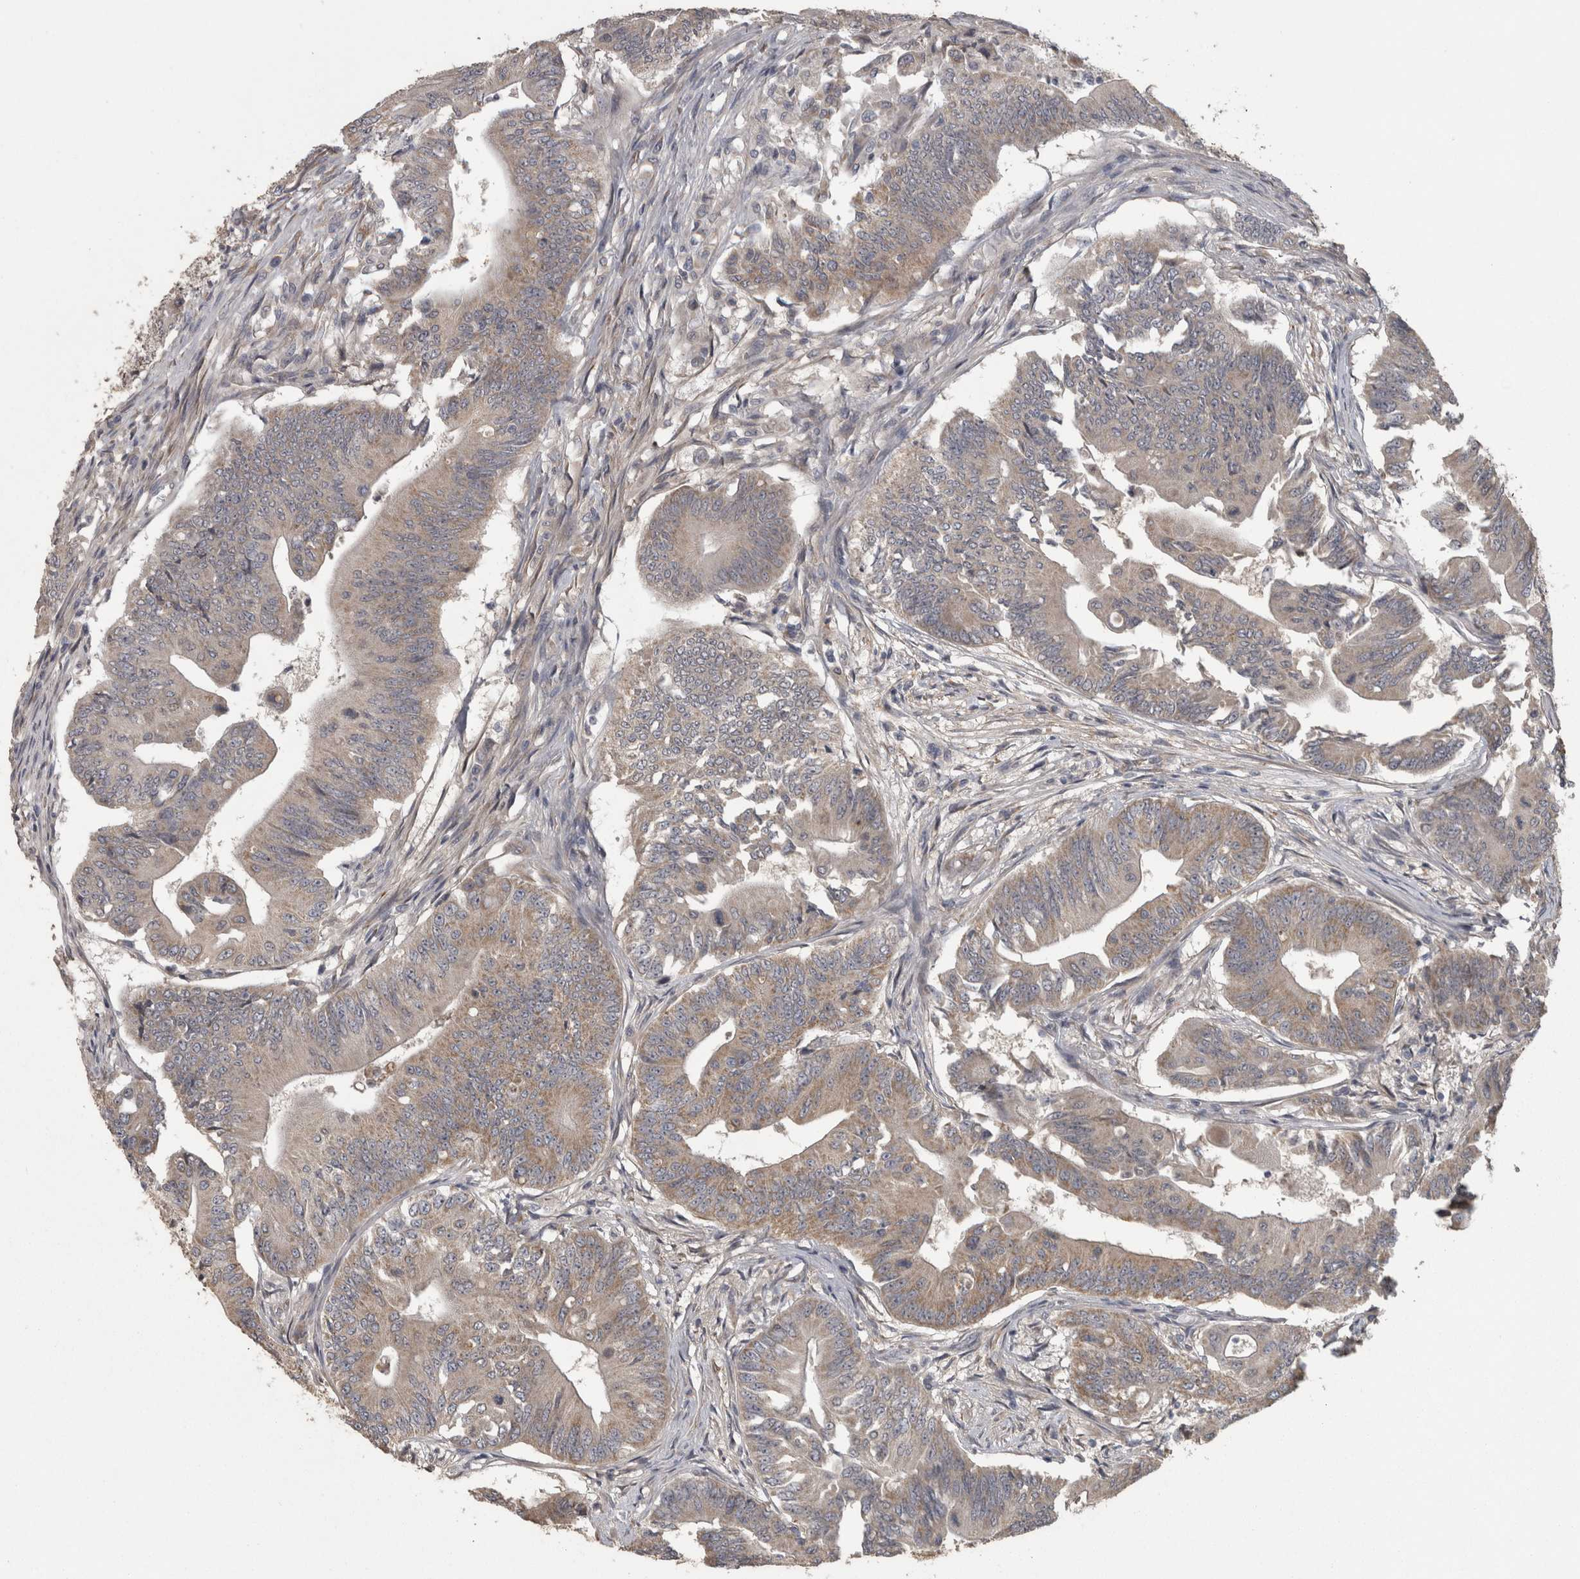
{"staining": {"intensity": "weak", "quantity": "25%-75%", "location": "cytoplasmic/membranous"}, "tissue": "colorectal cancer", "cell_type": "Tumor cells", "image_type": "cancer", "snomed": [{"axis": "morphology", "description": "Adenoma, NOS"}, {"axis": "morphology", "description": "Adenocarcinoma, NOS"}, {"axis": "topography", "description": "Colon"}], "caption": "The photomicrograph demonstrates immunohistochemical staining of colorectal adenocarcinoma. There is weak cytoplasmic/membranous positivity is identified in about 25%-75% of tumor cells. (DAB (3,3'-diaminobenzidine) = brown stain, brightfield microscopy at high magnification).", "gene": "RAB29", "patient": {"sex": "male", "age": 79}}